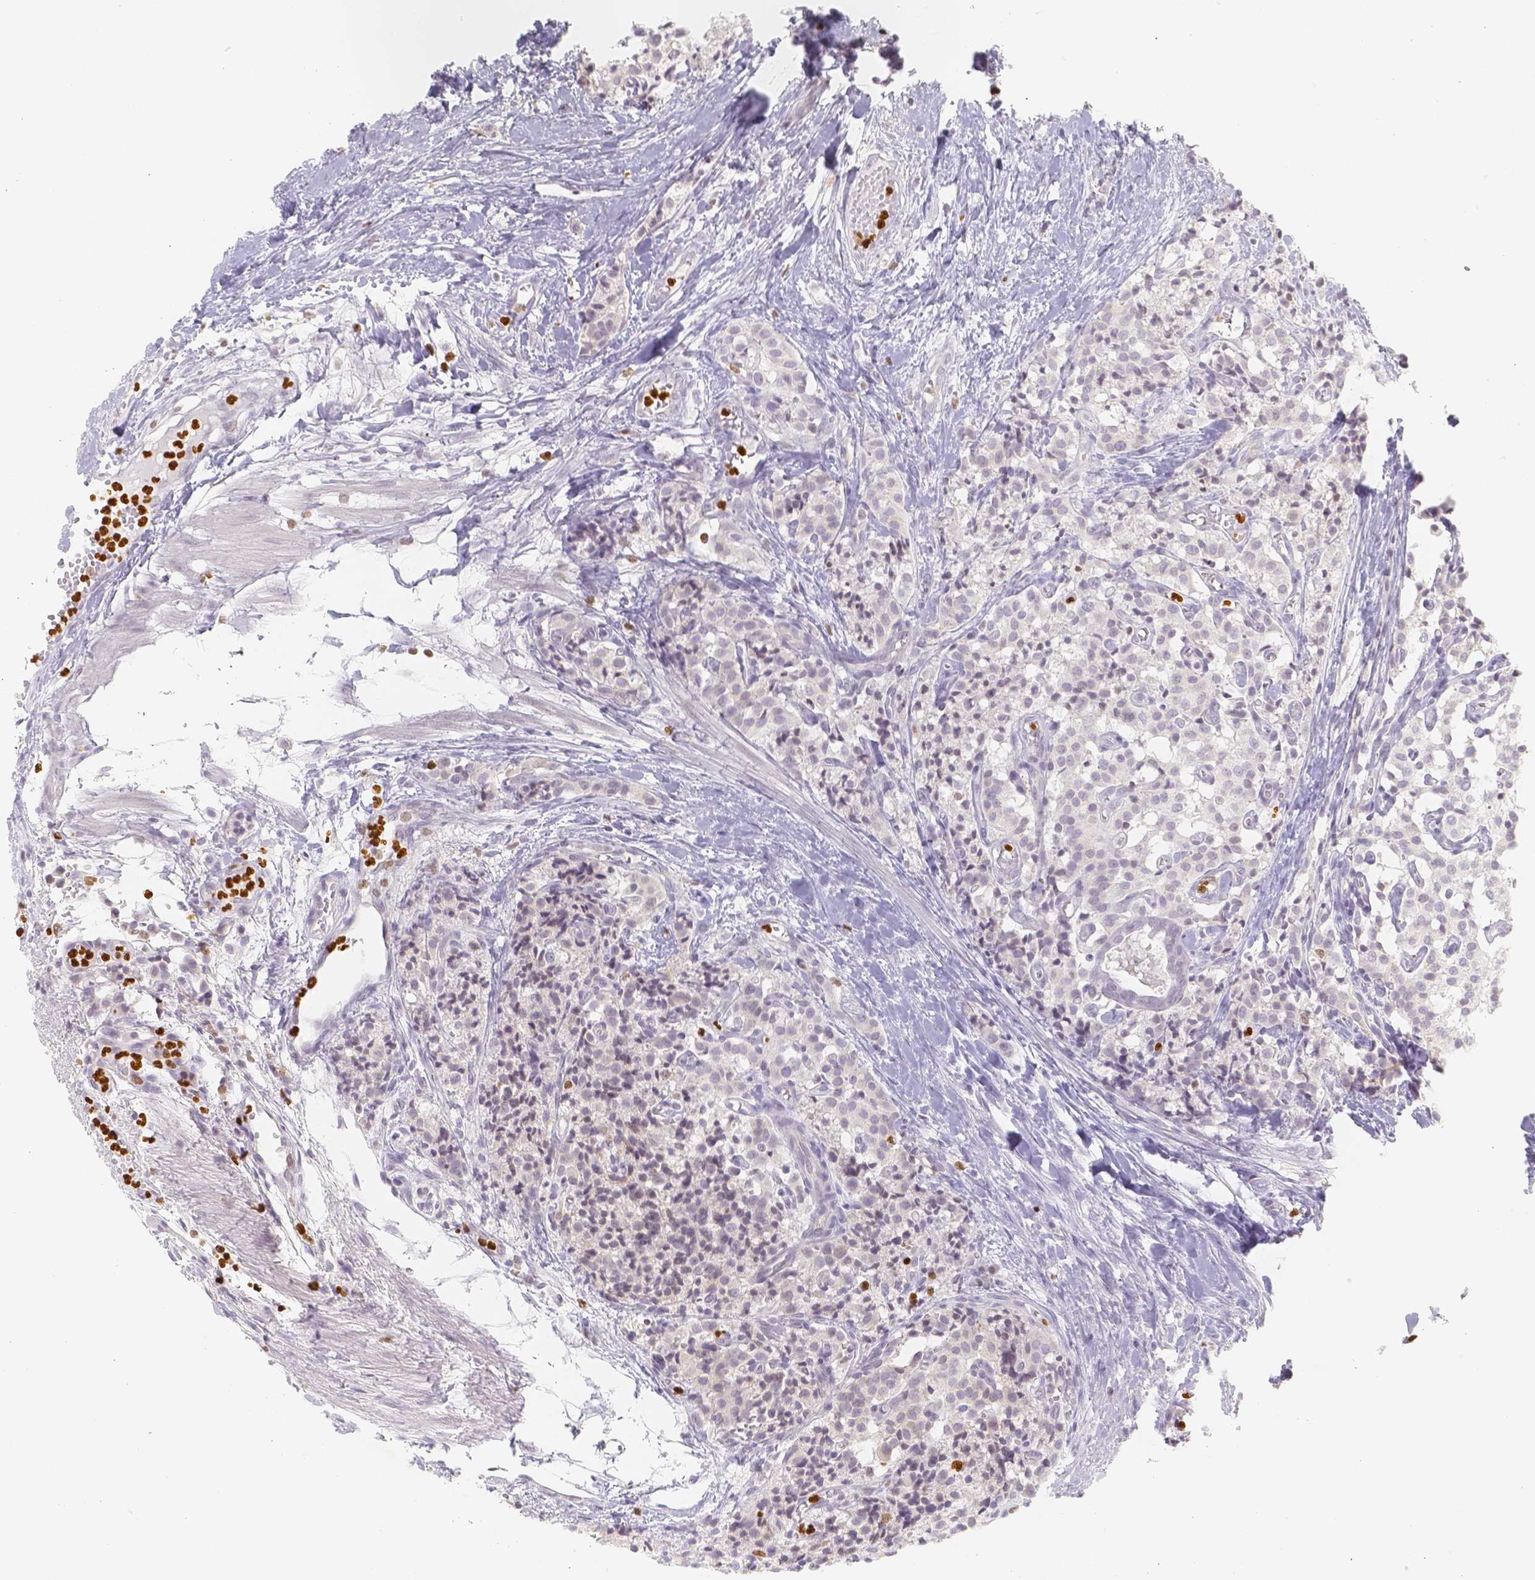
{"staining": {"intensity": "negative", "quantity": "none", "location": "none"}, "tissue": "carcinoid", "cell_type": "Tumor cells", "image_type": "cancer", "snomed": [{"axis": "morphology", "description": "Carcinoid, malignant, NOS"}, {"axis": "topography", "description": "Lung"}], "caption": "Immunohistochemistry image of neoplastic tissue: human carcinoid stained with DAB reveals no significant protein expression in tumor cells. (DAB IHC visualized using brightfield microscopy, high magnification).", "gene": "PADI4", "patient": {"sex": "male", "age": 30}}